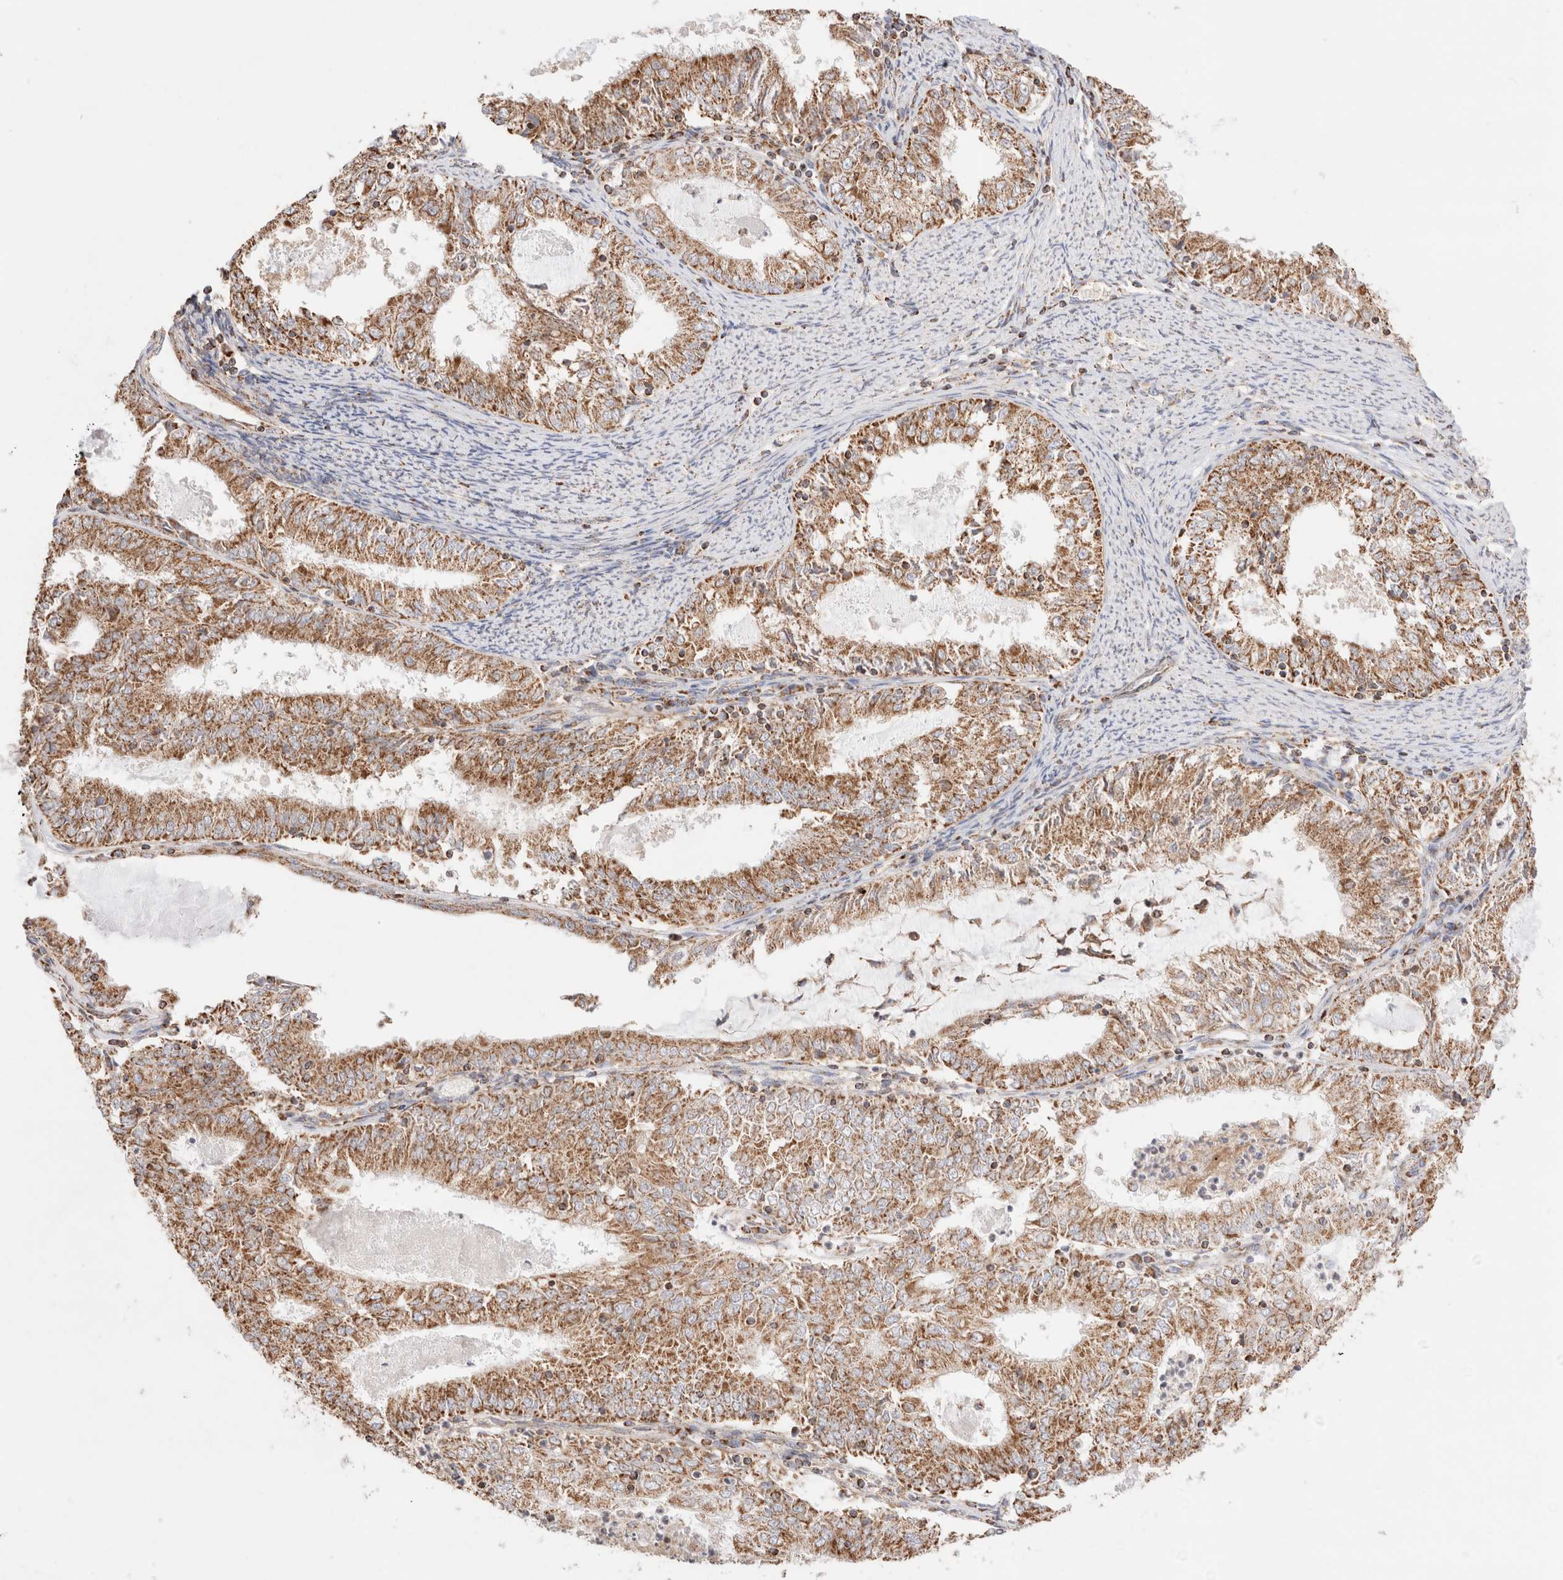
{"staining": {"intensity": "moderate", "quantity": ">75%", "location": "cytoplasmic/membranous"}, "tissue": "endometrial cancer", "cell_type": "Tumor cells", "image_type": "cancer", "snomed": [{"axis": "morphology", "description": "Adenocarcinoma, NOS"}, {"axis": "topography", "description": "Endometrium"}], "caption": "An IHC photomicrograph of neoplastic tissue is shown. Protein staining in brown highlights moderate cytoplasmic/membranous positivity in endometrial adenocarcinoma within tumor cells.", "gene": "TMPPE", "patient": {"sex": "female", "age": 57}}